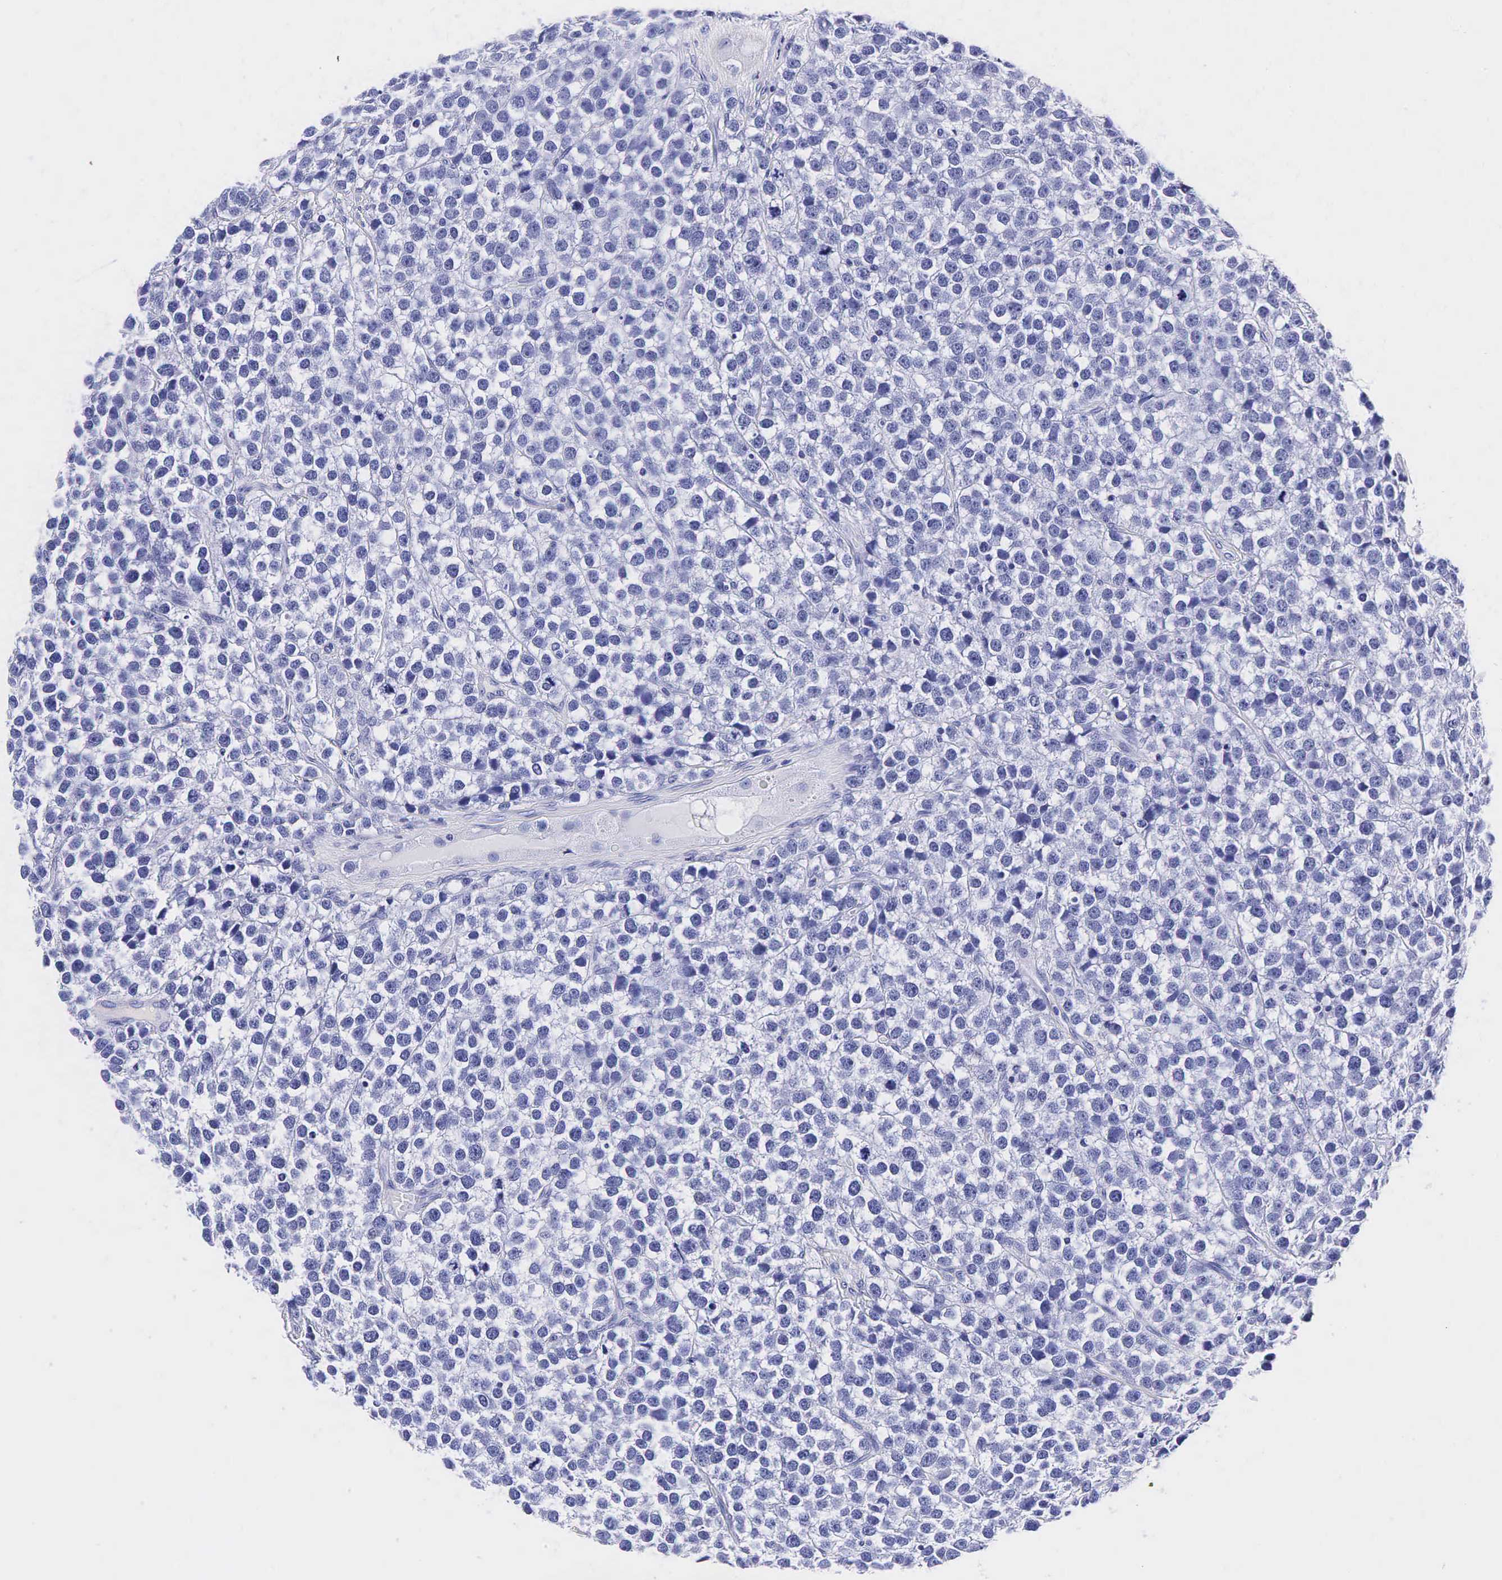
{"staining": {"intensity": "negative", "quantity": "none", "location": "none"}, "tissue": "testis cancer", "cell_type": "Tumor cells", "image_type": "cancer", "snomed": [{"axis": "morphology", "description": "Seminoma, NOS"}, {"axis": "topography", "description": "Testis"}], "caption": "IHC micrograph of testis cancer (seminoma) stained for a protein (brown), which displays no positivity in tumor cells.", "gene": "KLK3", "patient": {"sex": "male", "age": 25}}